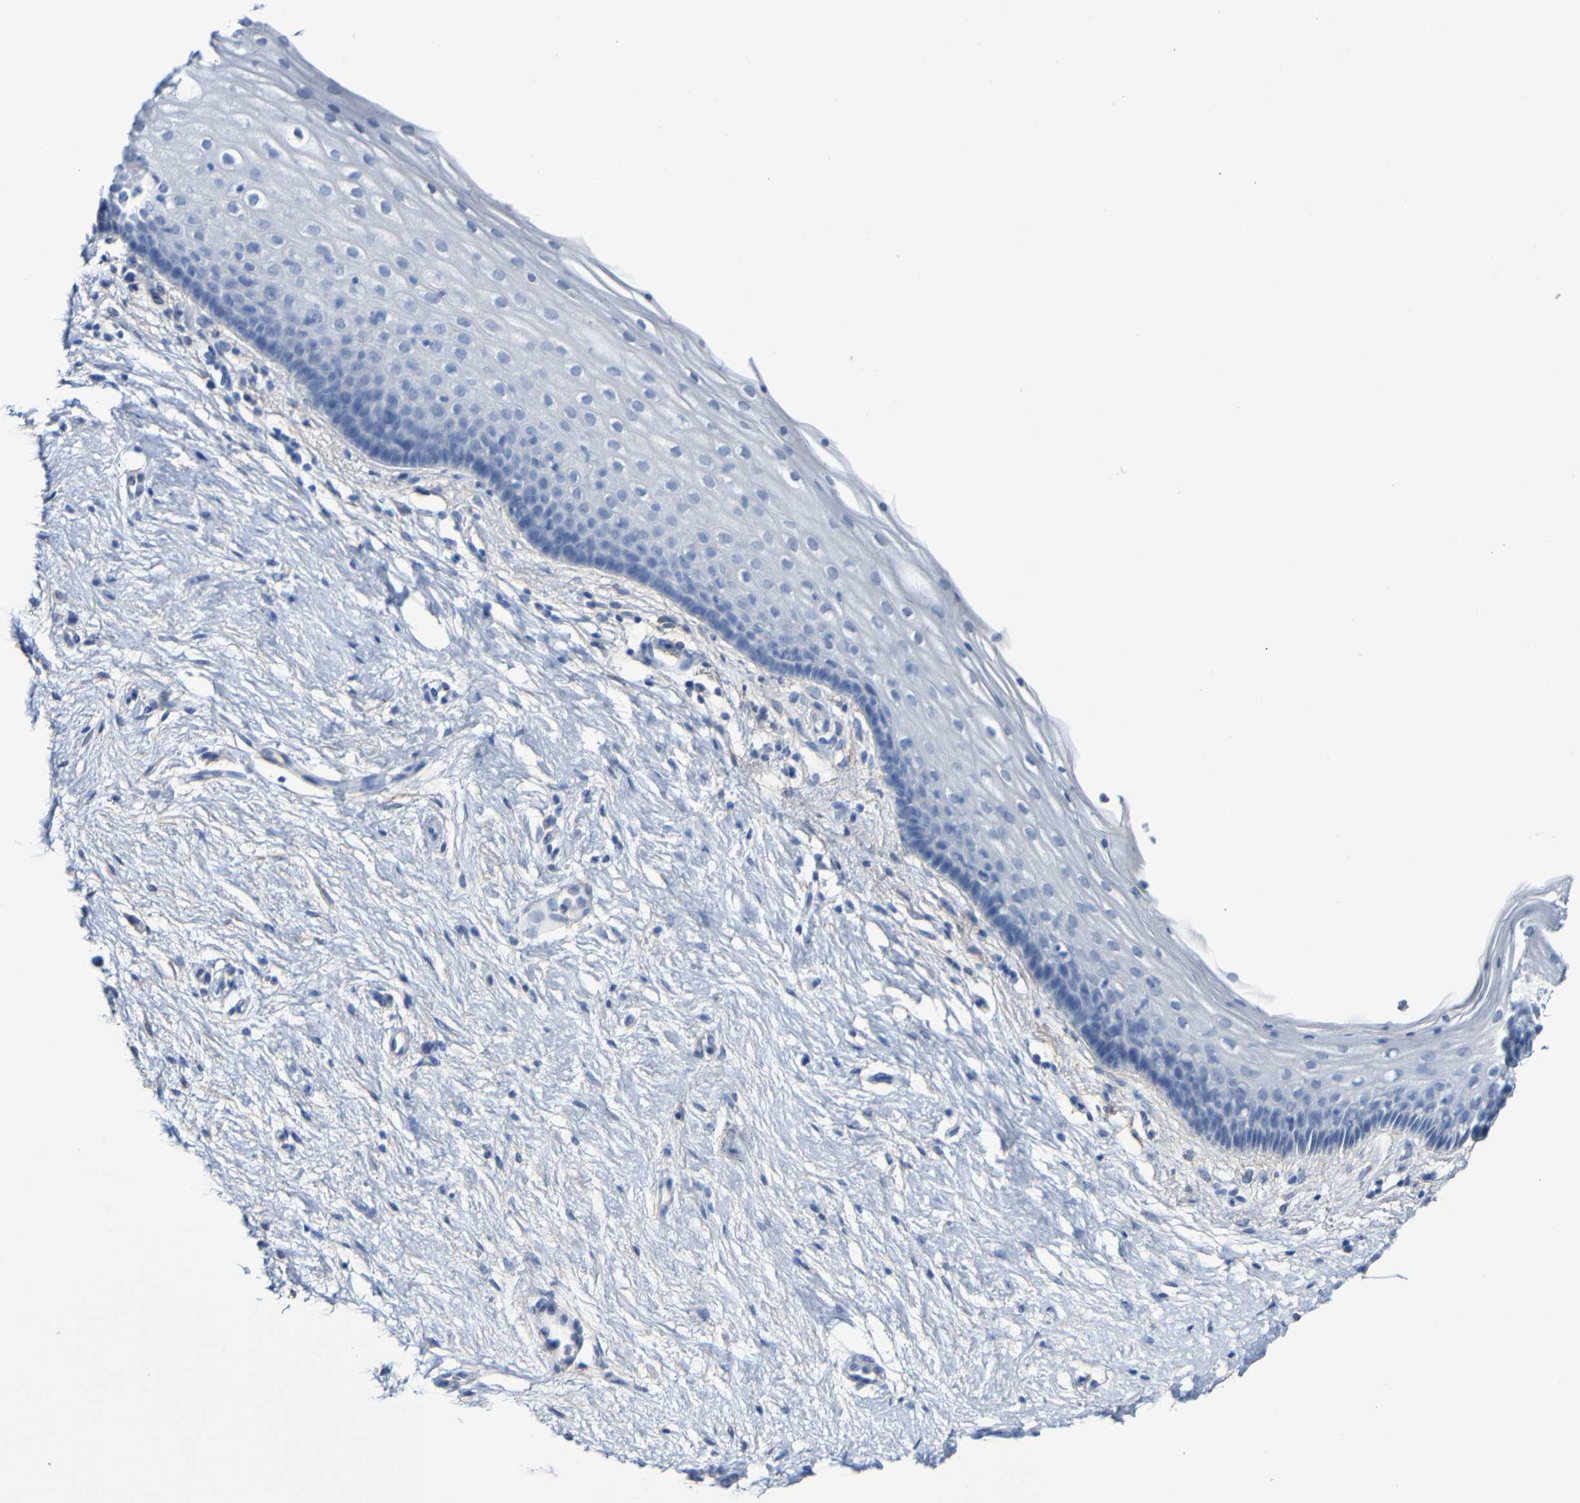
{"staining": {"intensity": "negative", "quantity": "none", "location": "none"}, "tissue": "vagina", "cell_type": "Squamous epithelial cells", "image_type": "normal", "snomed": [{"axis": "morphology", "description": "Normal tissue, NOS"}, {"axis": "topography", "description": "Vagina"}], "caption": "A micrograph of vagina stained for a protein exhibits no brown staining in squamous epithelial cells.", "gene": "SGCB", "patient": {"sex": "female", "age": 44}}